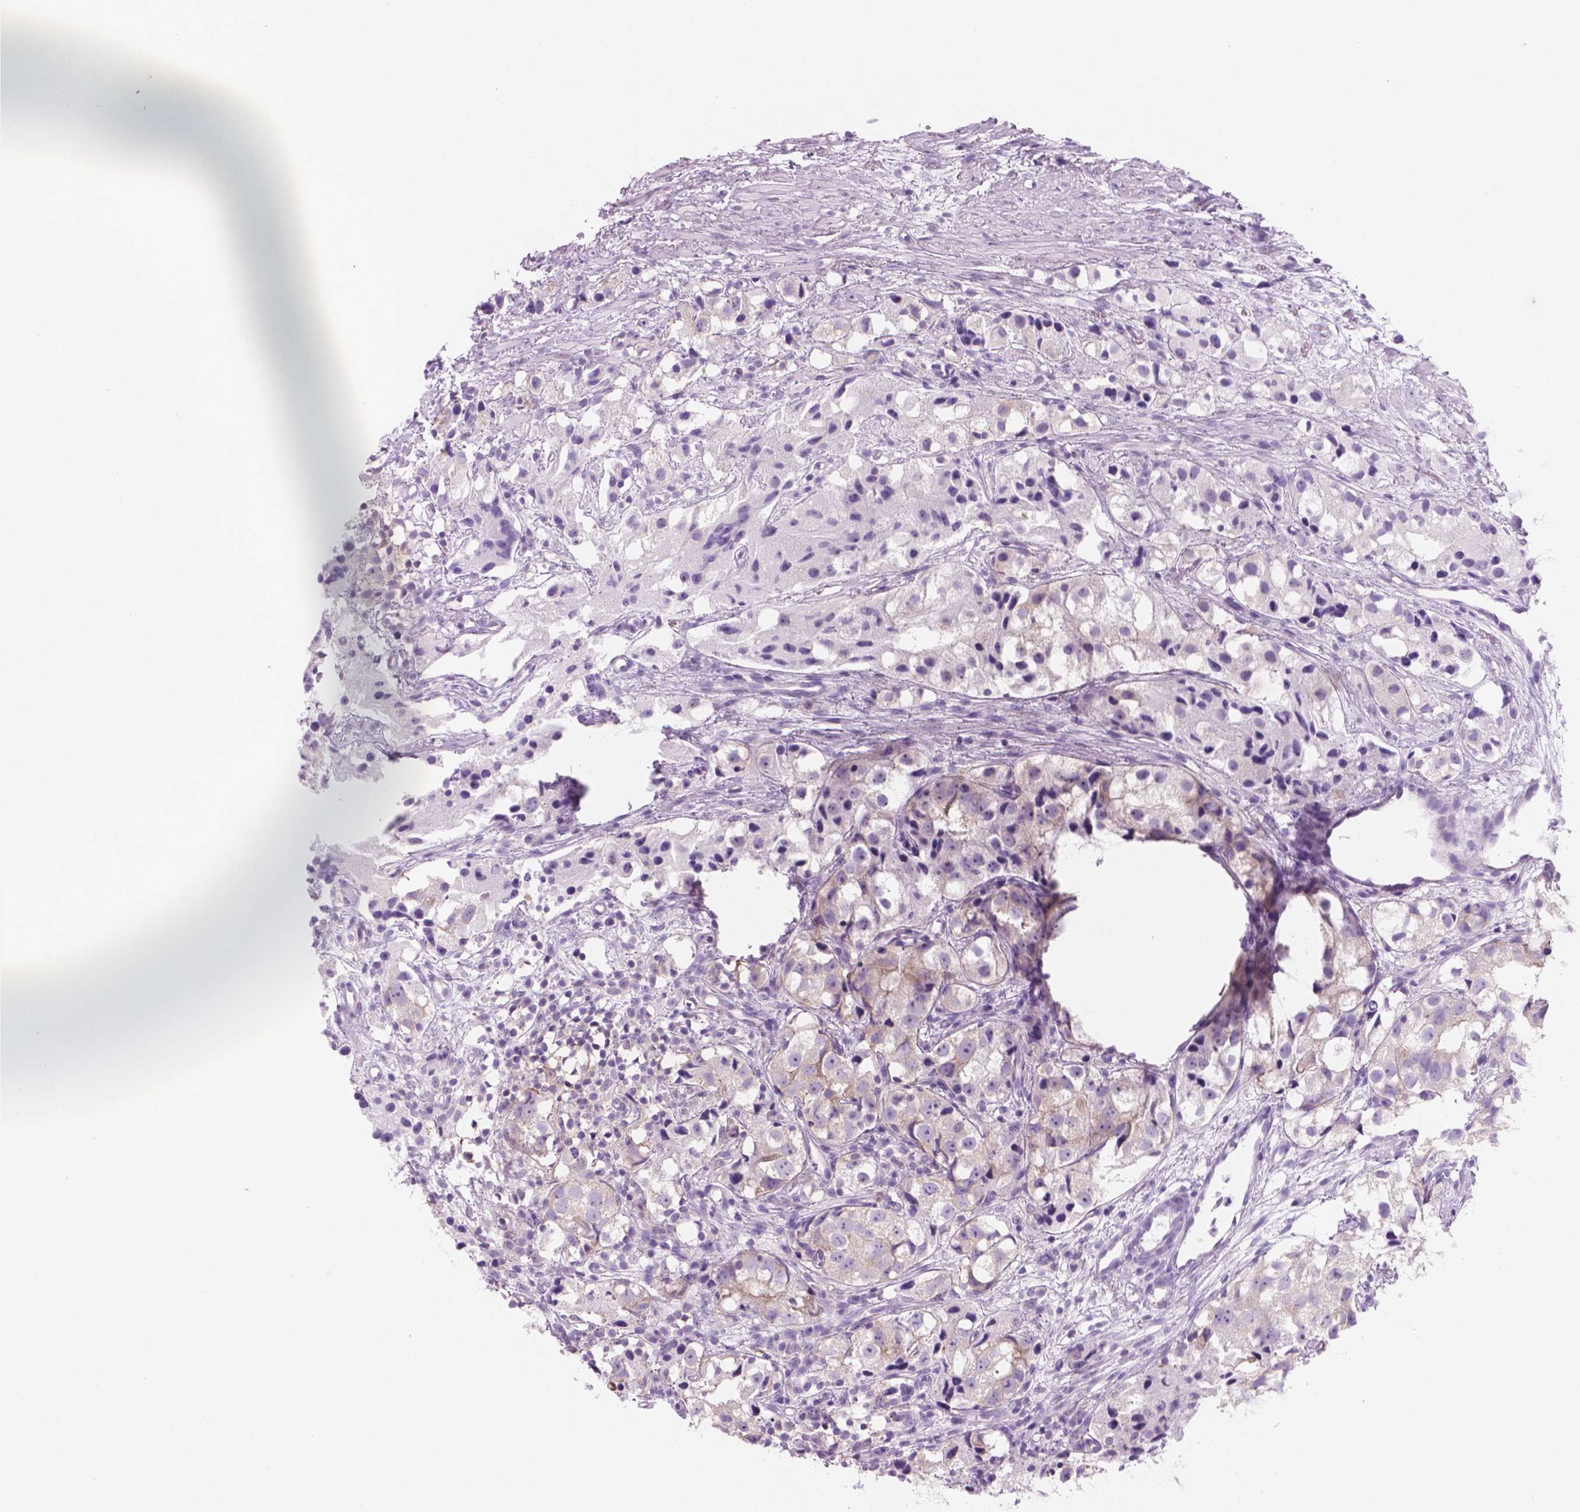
{"staining": {"intensity": "weak", "quantity": "<25%", "location": "cytoplasmic/membranous"}, "tissue": "prostate cancer", "cell_type": "Tumor cells", "image_type": "cancer", "snomed": [{"axis": "morphology", "description": "Adenocarcinoma, High grade"}, {"axis": "topography", "description": "Prostate"}], "caption": "Immunohistochemistry histopathology image of neoplastic tissue: human prostate adenocarcinoma (high-grade) stained with DAB (3,3'-diaminobenzidine) reveals no significant protein expression in tumor cells.", "gene": "ENSG00000187186", "patient": {"sex": "male", "age": 68}}